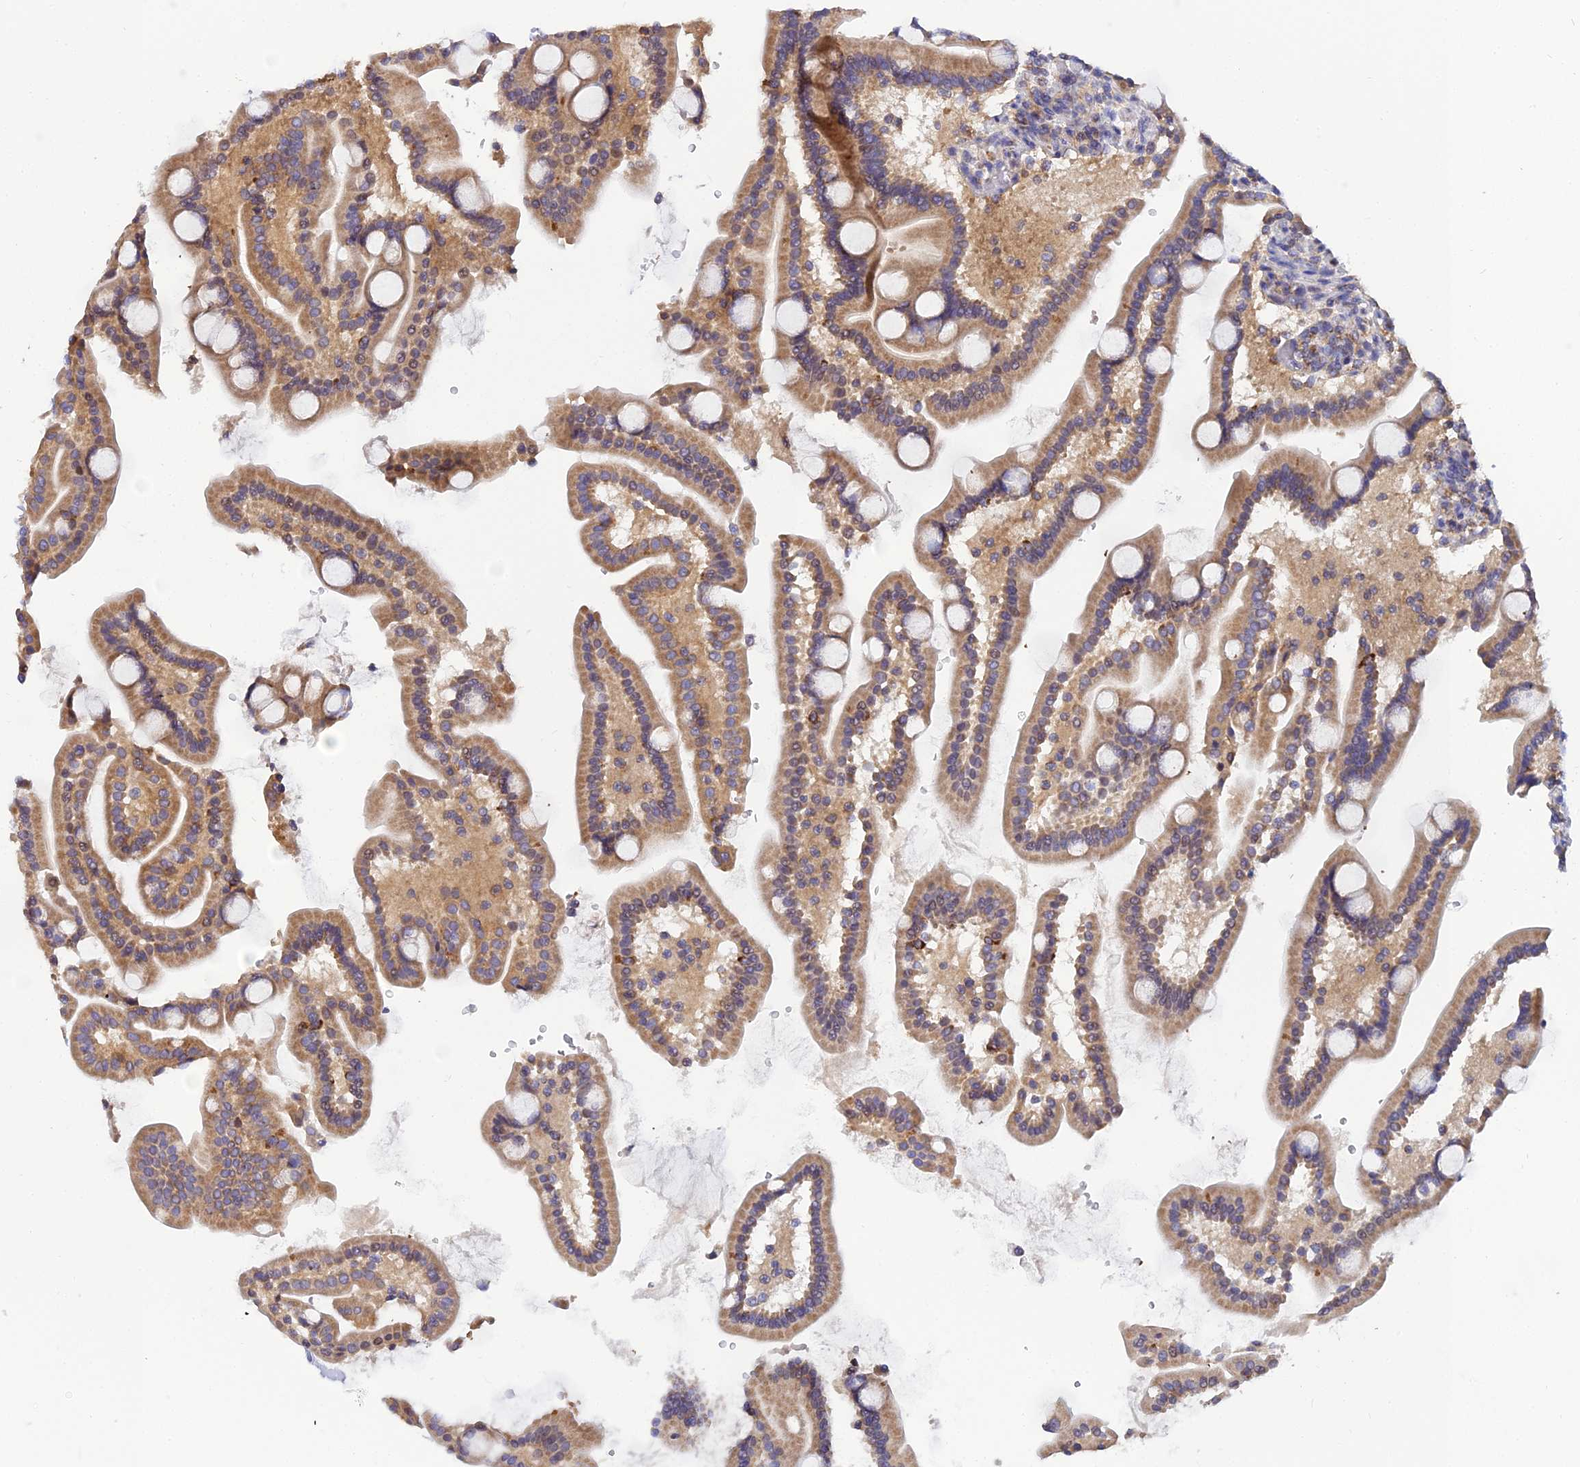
{"staining": {"intensity": "moderate", "quantity": ">75%", "location": "cytoplasmic/membranous"}, "tissue": "duodenum", "cell_type": "Glandular cells", "image_type": "normal", "snomed": [{"axis": "morphology", "description": "Normal tissue, NOS"}, {"axis": "topography", "description": "Duodenum"}], "caption": "High-magnification brightfield microscopy of normal duodenum stained with DAB (brown) and counterstained with hematoxylin (blue). glandular cells exhibit moderate cytoplasmic/membranous expression is appreciated in about>75% of cells.", "gene": "NIPSNAP3A", "patient": {"sex": "male", "age": 55}}